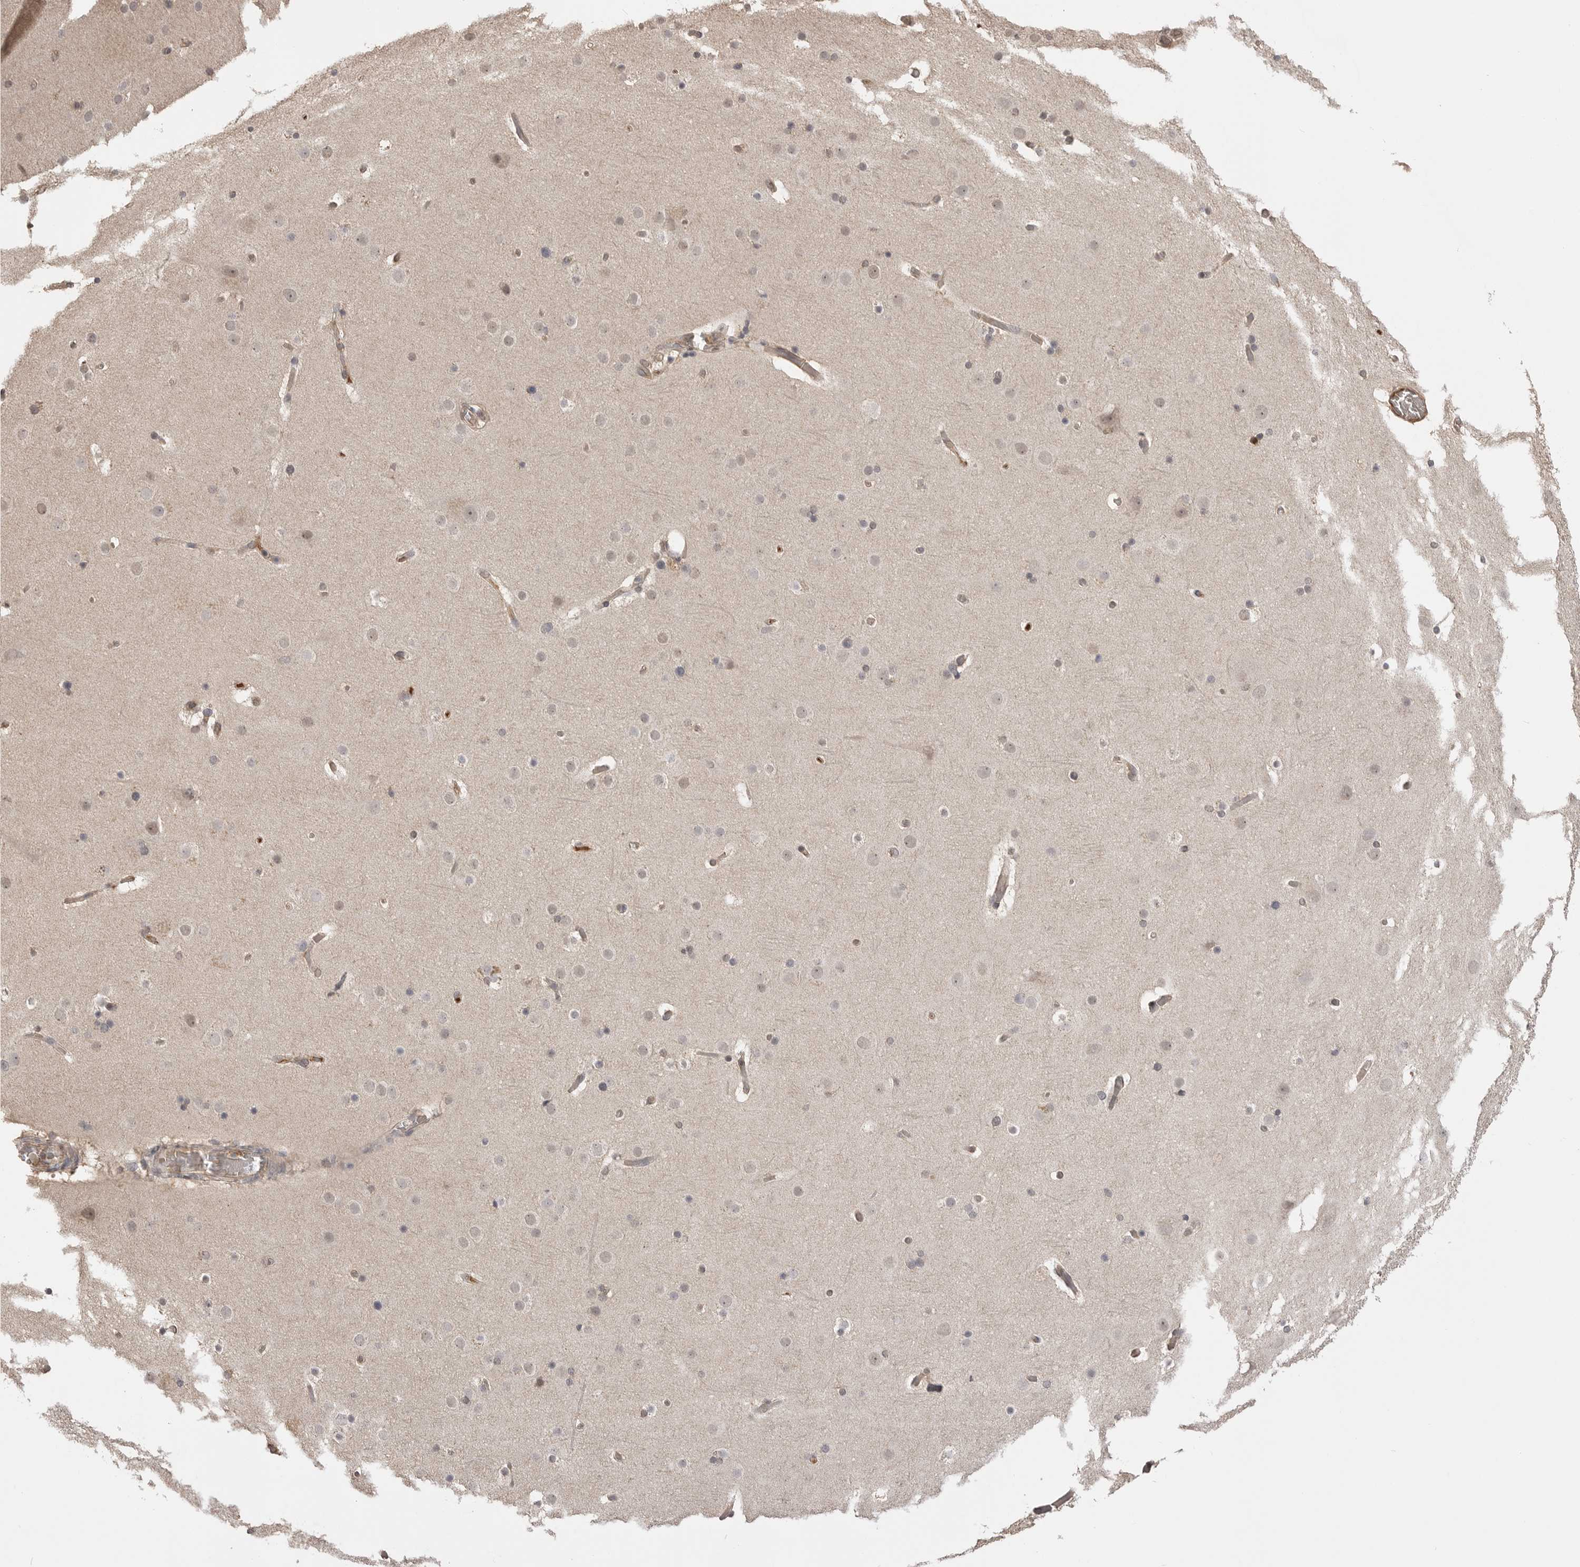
{"staining": {"intensity": "weak", "quantity": ">75%", "location": "cytoplasmic/membranous"}, "tissue": "cerebral cortex", "cell_type": "Endothelial cells", "image_type": "normal", "snomed": [{"axis": "morphology", "description": "Normal tissue, NOS"}, {"axis": "topography", "description": "Cerebral cortex"}], "caption": "IHC (DAB) staining of benign cerebral cortex reveals weak cytoplasmic/membranous protein expression in about >75% of endothelial cells.", "gene": "ASPSCR1", "patient": {"sex": "male", "age": 57}}